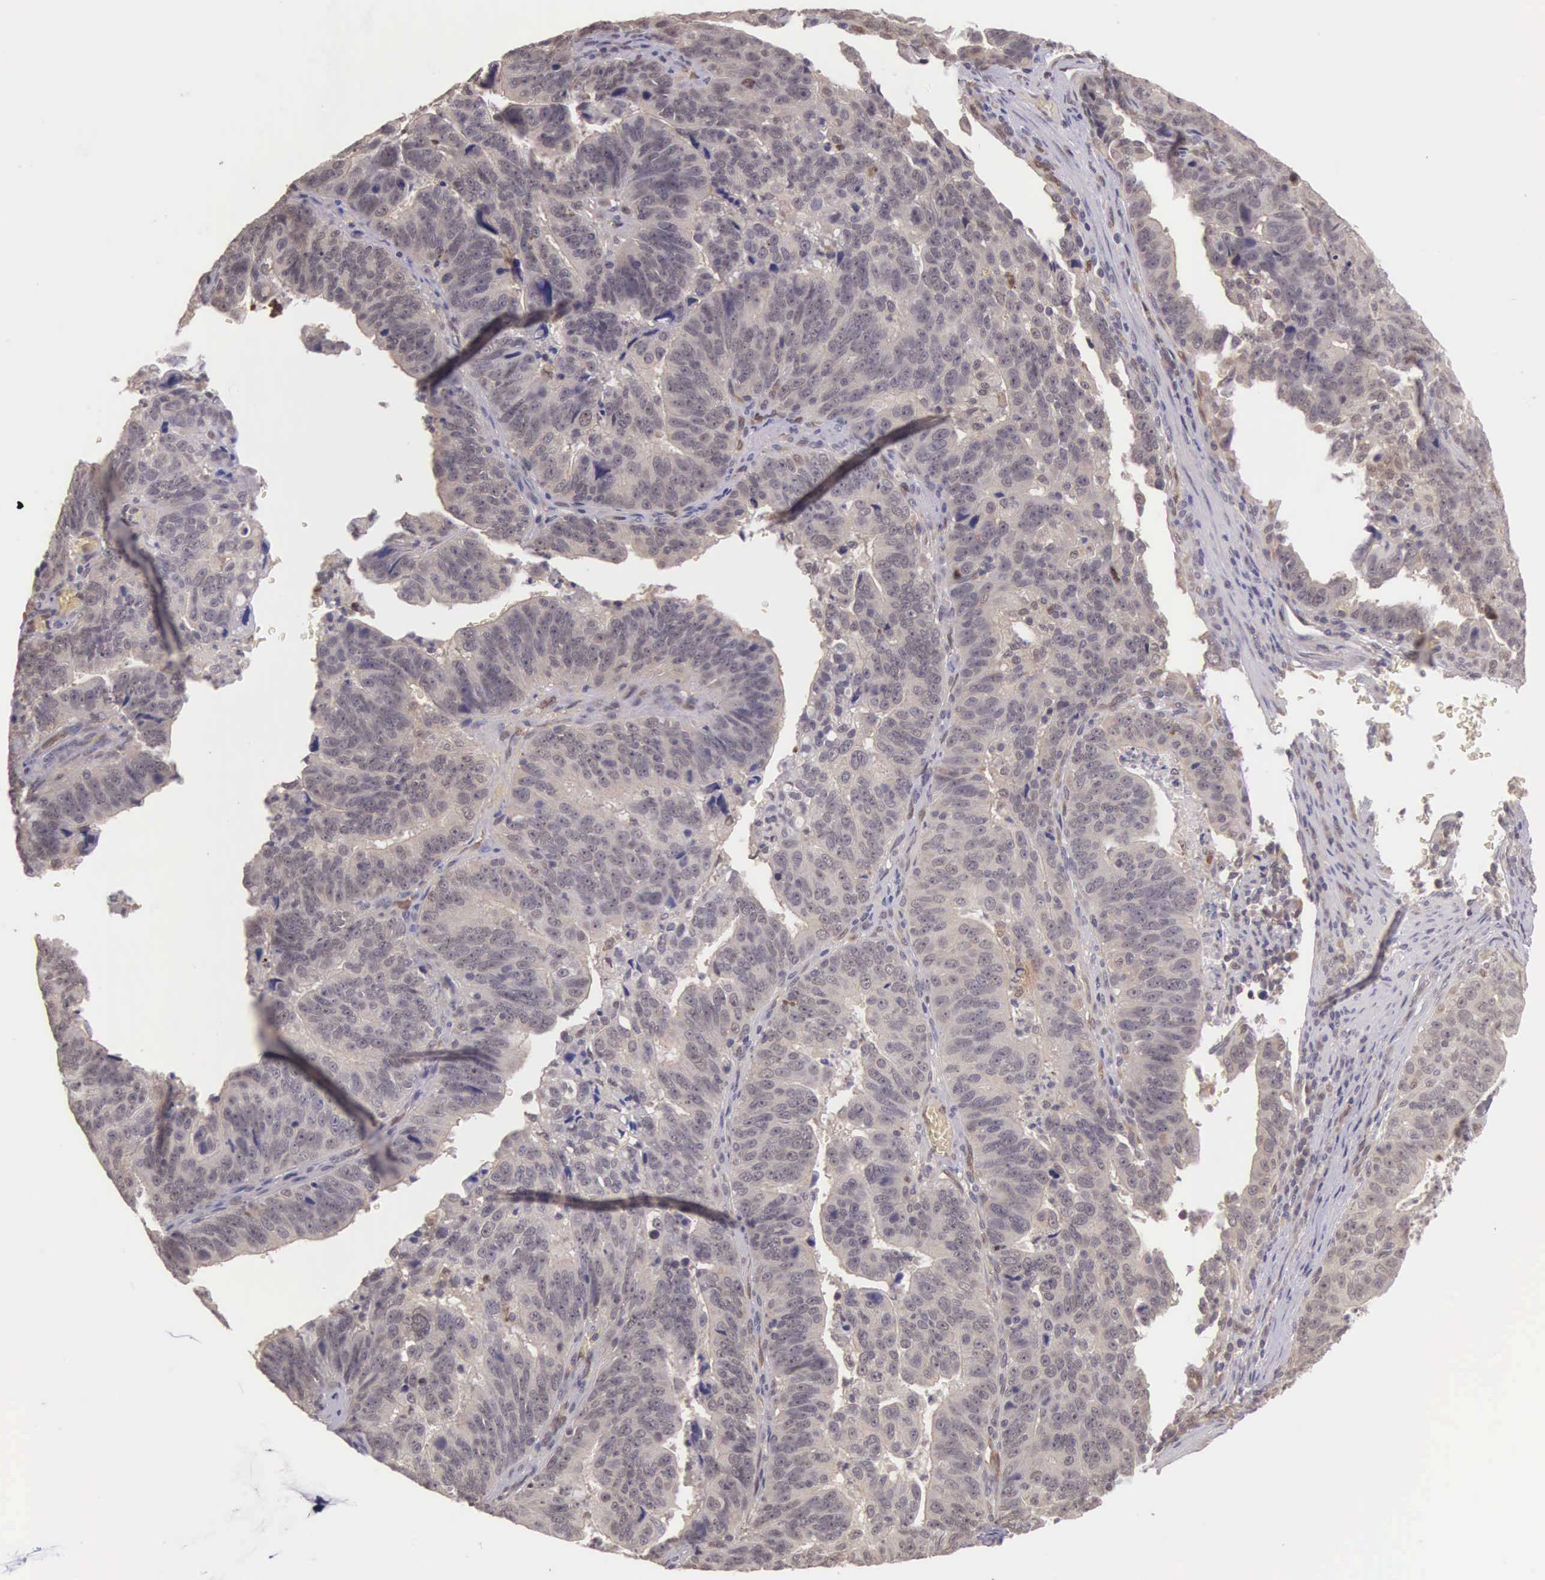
{"staining": {"intensity": "weak", "quantity": ">75%", "location": "cytoplasmic/membranous"}, "tissue": "stomach cancer", "cell_type": "Tumor cells", "image_type": "cancer", "snomed": [{"axis": "morphology", "description": "Adenocarcinoma, NOS"}, {"axis": "topography", "description": "Stomach, upper"}], "caption": "DAB immunohistochemical staining of human adenocarcinoma (stomach) exhibits weak cytoplasmic/membranous protein staining in approximately >75% of tumor cells.", "gene": "VASH1", "patient": {"sex": "female", "age": 50}}